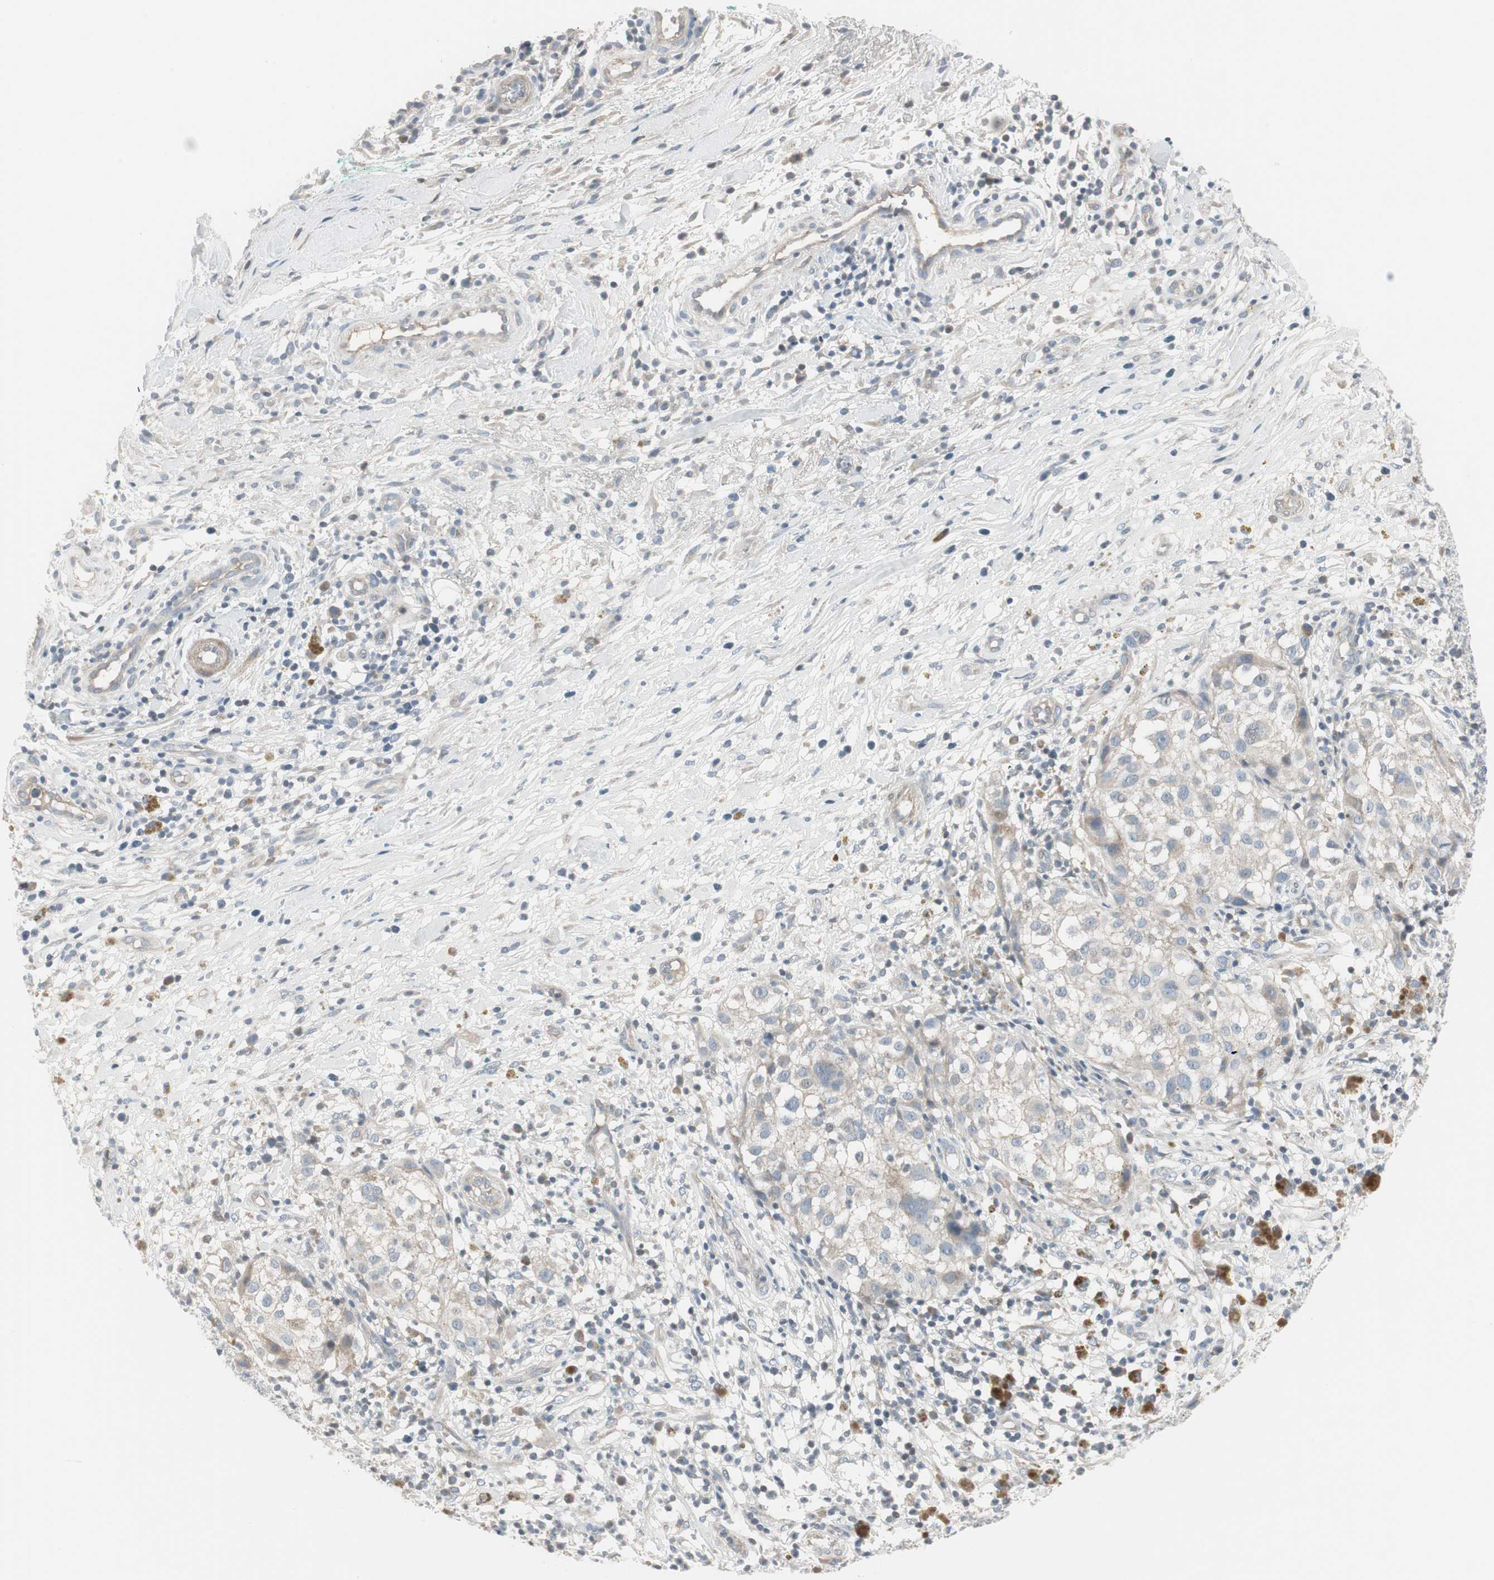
{"staining": {"intensity": "negative", "quantity": "none", "location": "none"}, "tissue": "melanoma", "cell_type": "Tumor cells", "image_type": "cancer", "snomed": [{"axis": "morphology", "description": "Necrosis, NOS"}, {"axis": "morphology", "description": "Malignant melanoma, NOS"}, {"axis": "topography", "description": "Skin"}], "caption": "Immunohistochemistry histopathology image of neoplastic tissue: human malignant melanoma stained with DAB (3,3'-diaminobenzidine) shows no significant protein expression in tumor cells. The staining is performed using DAB (3,3'-diaminobenzidine) brown chromogen with nuclei counter-stained in using hematoxylin.", "gene": "DMPK", "patient": {"sex": "female", "age": 87}}